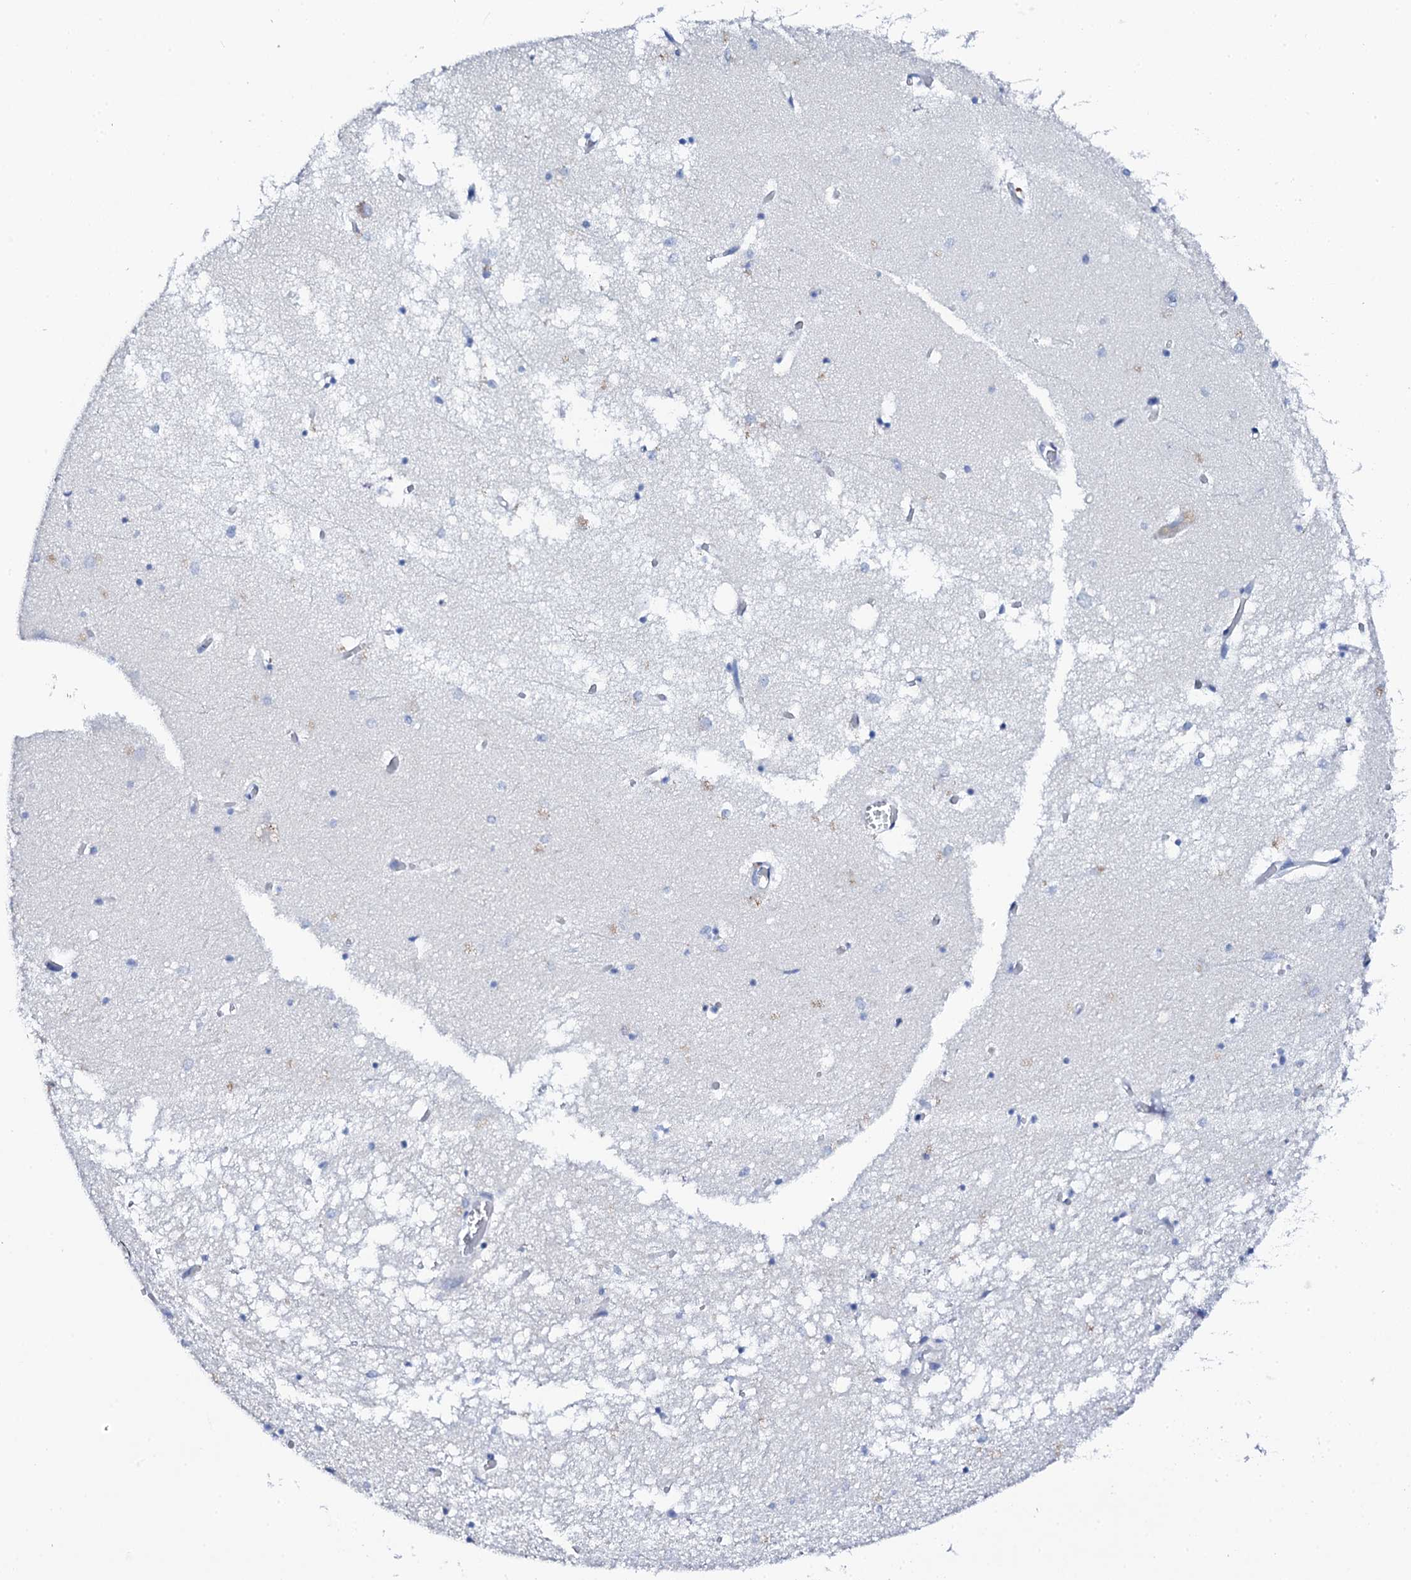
{"staining": {"intensity": "negative", "quantity": "none", "location": "none"}, "tissue": "hippocampus", "cell_type": "Glial cells", "image_type": "normal", "snomed": [{"axis": "morphology", "description": "Normal tissue, NOS"}, {"axis": "topography", "description": "Hippocampus"}], "caption": "Image shows no protein staining in glial cells of normal hippocampus. (DAB immunohistochemistry, high magnification).", "gene": "NUDT13", "patient": {"sex": "male", "age": 70}}